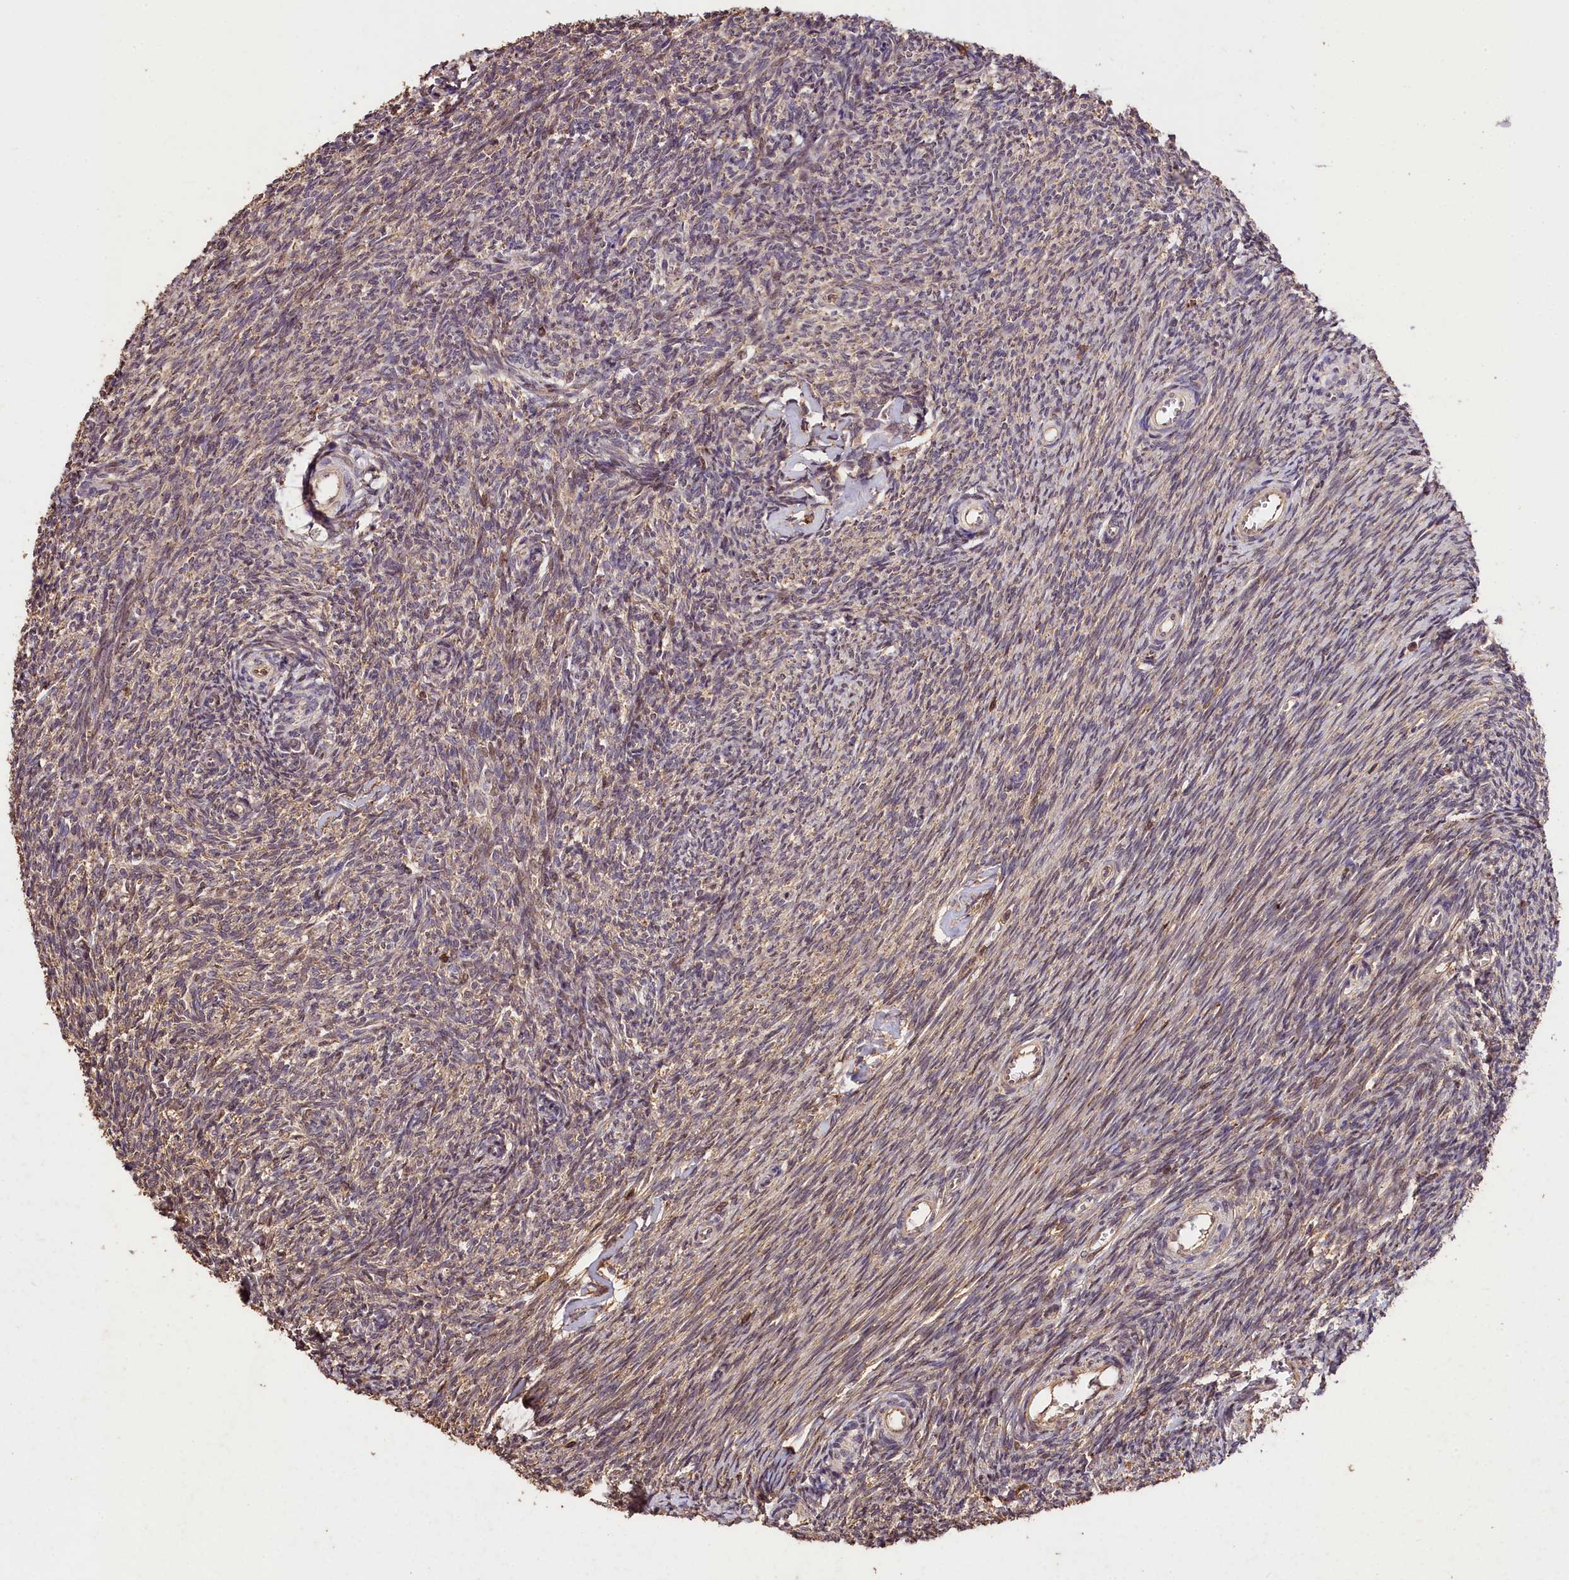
{"staining": {"intensity": "moderate", "quantity": ">75%", "location": "cytoplasmic/membranous"}, "tissue": "ovary", "cell_type": "Follicle cells", "image_type": "normal", "snomed": [{"axis": "morphology", "description": "Normal tissue, NOS"}, {"axis": "topography", "description": "Ovary"}], "caption": "Protein expression by immunohistochemistry reveals moderate cytoplasmic/membranous positivity in approximately >75% of follicle cells in normal ovary. Immunohistochemistry (ihc) stains the protein of interest in brown and the nuclei are stained blue.", "gene": "KPTN", "patient": {"sex": "female", "age": 44}}